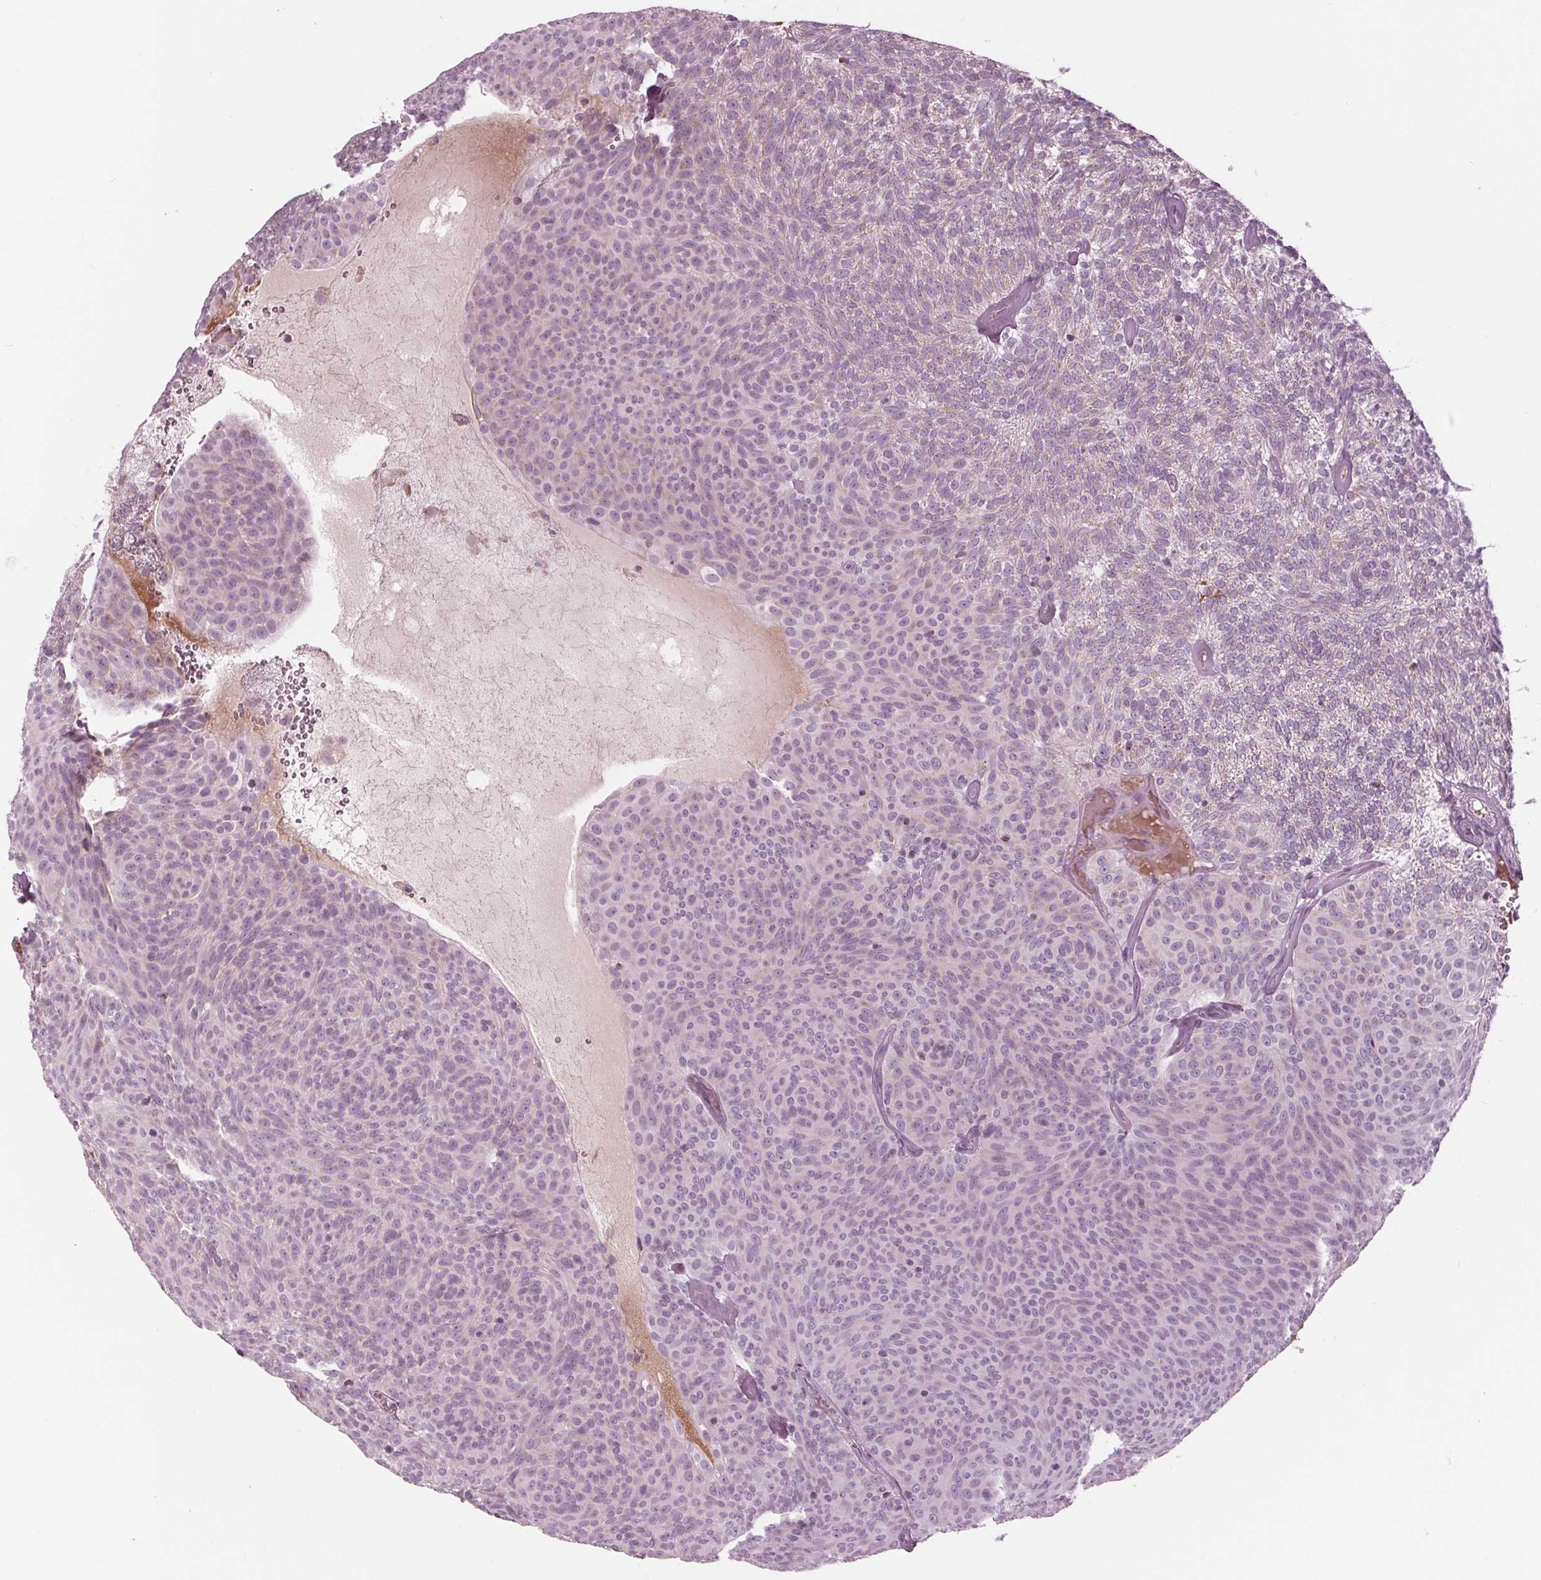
{"staining": {"intensity": "weak", "quantity": "<25%", "location": "cytoplasmic/membranous"}, "tissue": "urothelial cancer", "cell_type": "Tumor cells", "image_type": "cancer", "snomed": [{"axis": "morphology", "description": "Urothelial carcinoma, Low grade"}, {"axis": "topography", "description": "Urinary bladder"}], "caption": "Protein analysis of urothelial cancer demonstrates no significant expression in tumor cells.", "gene": "CLN6", "patient": {"sex": "male", "age": 77}}